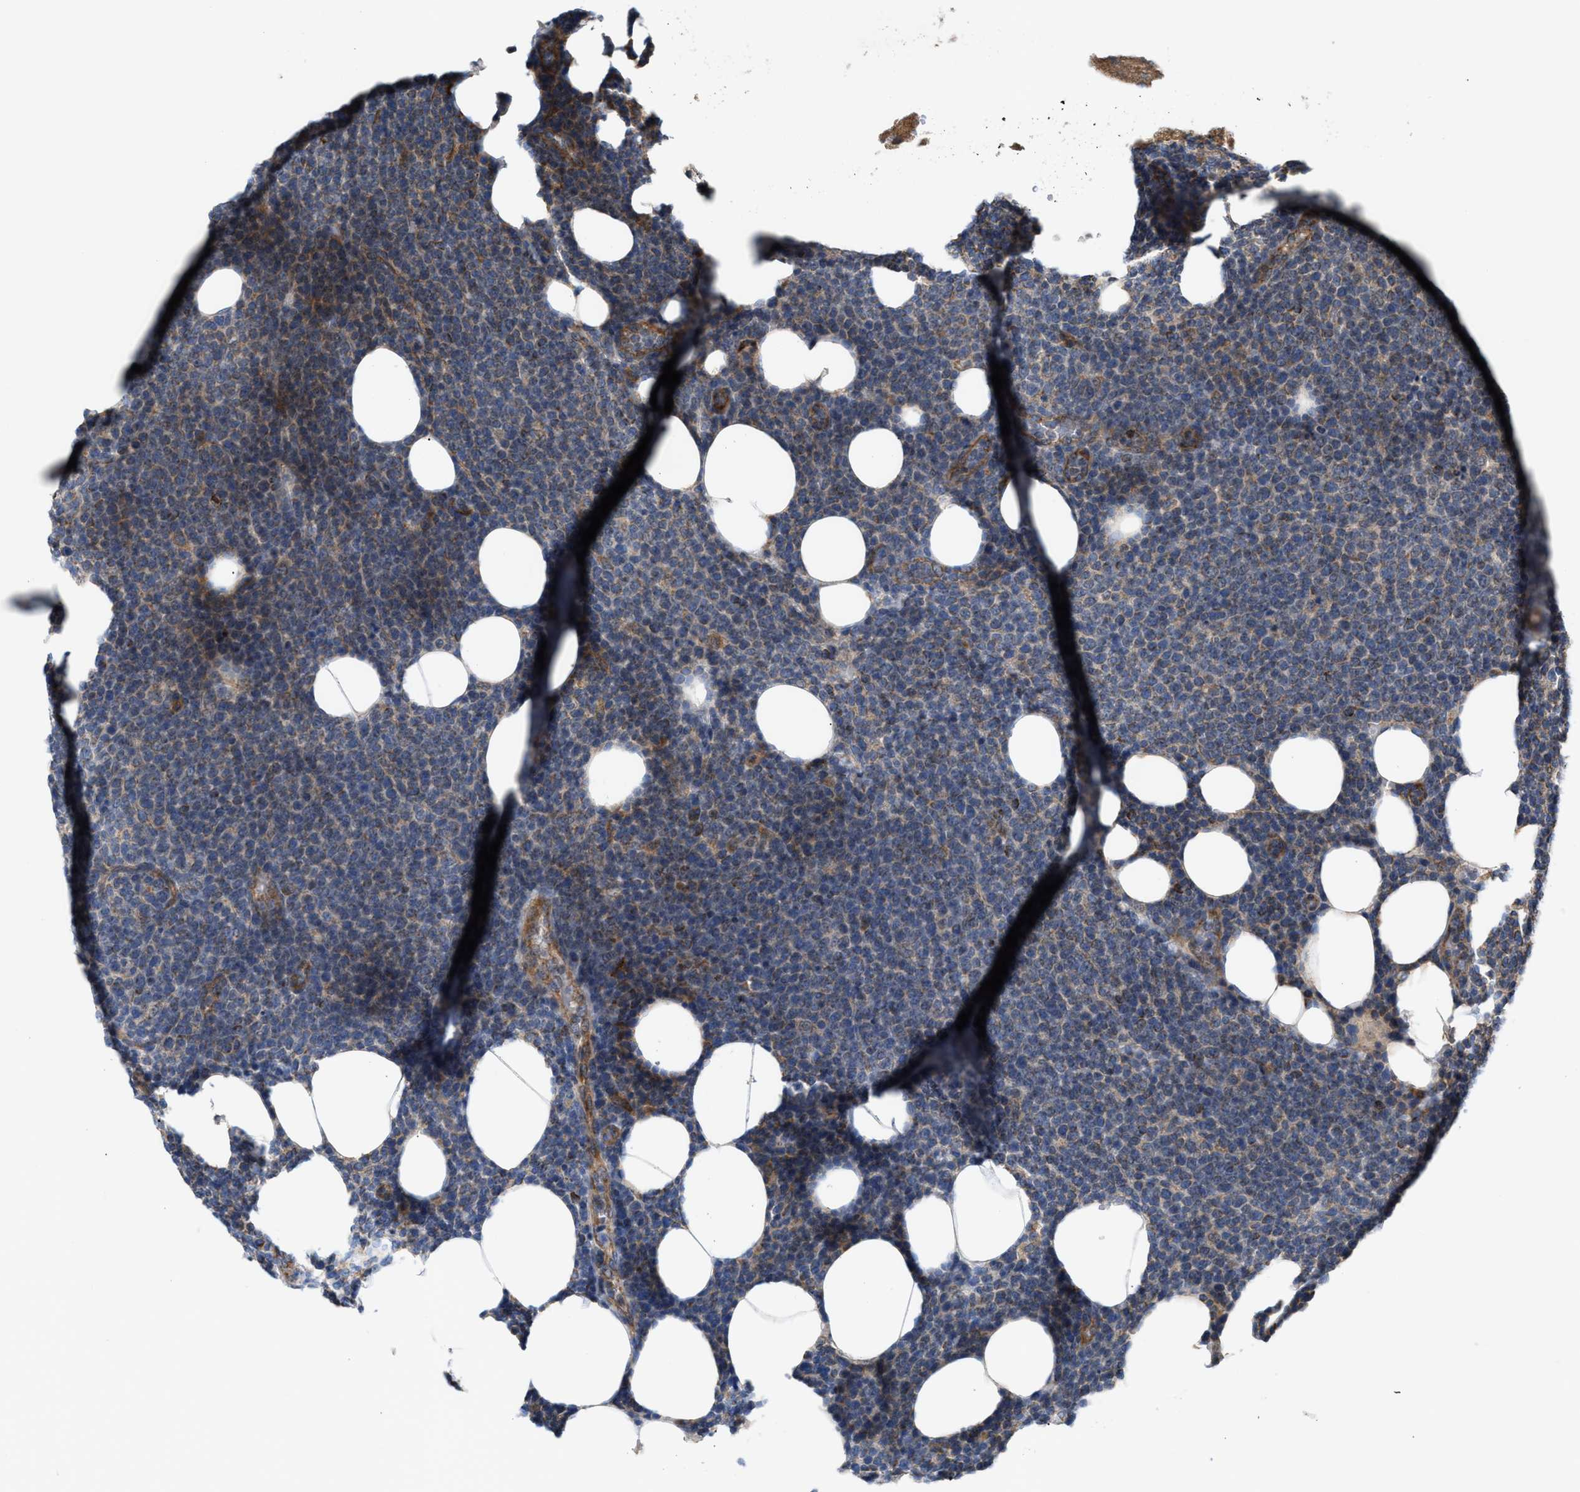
{"staining": {"intensity": "weak", "quantity": "<25%", "location": "cytoplasmic/membranous"}, "tissue": "lymphoma", "cell_type": "Tumor cells", "image_type": "cancer", "snomed": [{"axis": "morphology", "description": "Malignant lymphoma, non-Hodgkin's type, High grade"}, {"axis": "topography", "description": "Lymph node"}], "caption": "High magnification brightfield microscopy of malignant lymphoma, non-Hodgkin's type (high-grade) stained with DAB (brown) and counterstained with hematoxylin (blue): tumor cells show no significant expression. (DAB (3,3'-diaminobenzidine) immunohistochemistry (IHC) visualized using brightfield microscopy, high magnification).", "gene": "OXSM", "patient": {"sex": "male", "age": 61}}